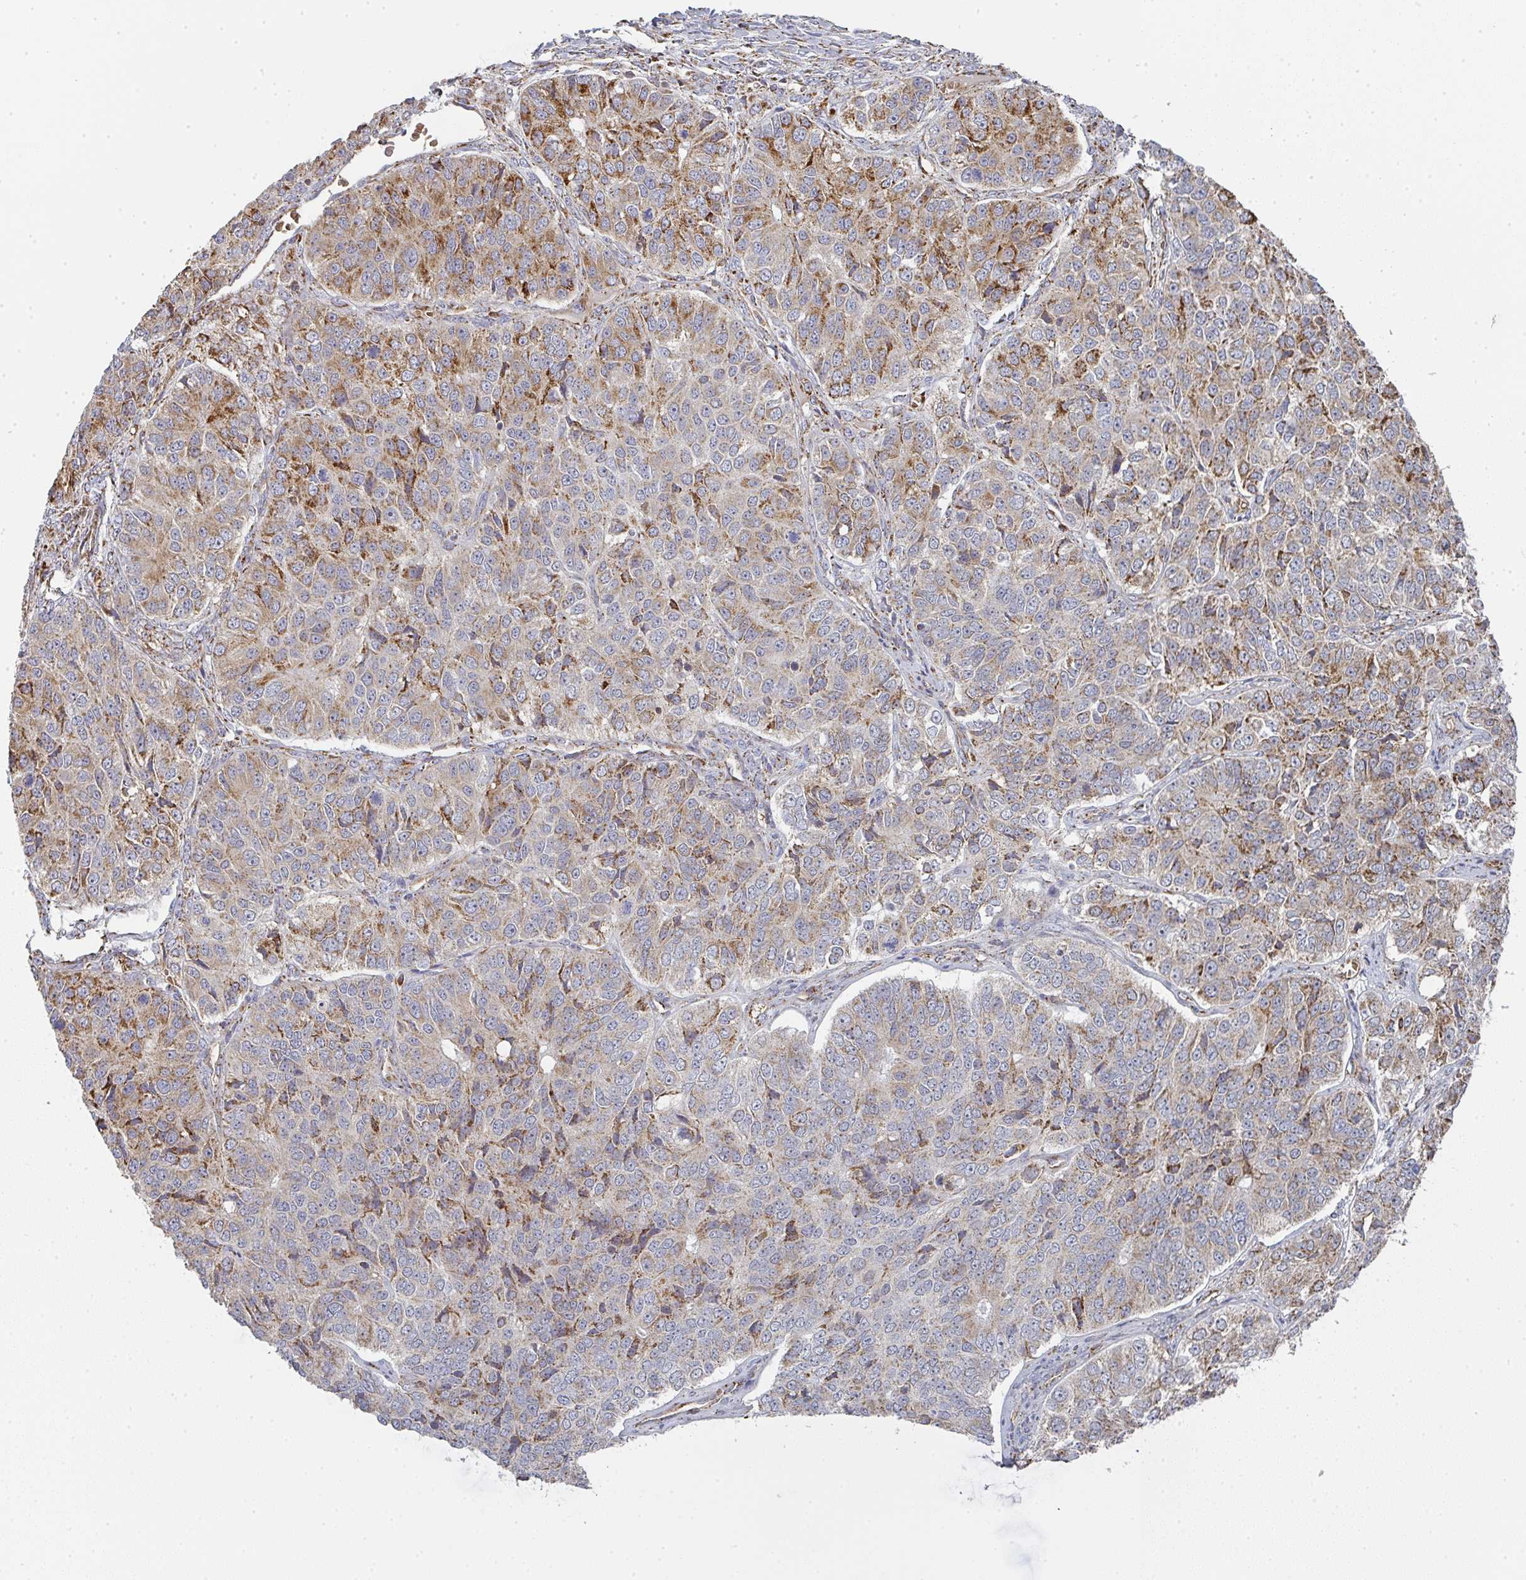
{"staining": {"intensity": "moderate", "quantity": "25%-75%", "location": "cytoplasmic/membranous"}, "tissue": "ovarian cancer", "cell_type": "Tumor cells", "image_type": "cancer", "snomed": [{"axis": "morphology", "description": "Carcinoma, endometroid"}, {"axis": "topography", "description": "Ovary"}], "caption": "Moderate cytoplasmic/membranous protein expression is present in about 25%-75% of tumor cells in ovarian cancer (endometroid carcinoma).", "gene": "ZNF526", "patient": {"sex": "female", "age": 51}}